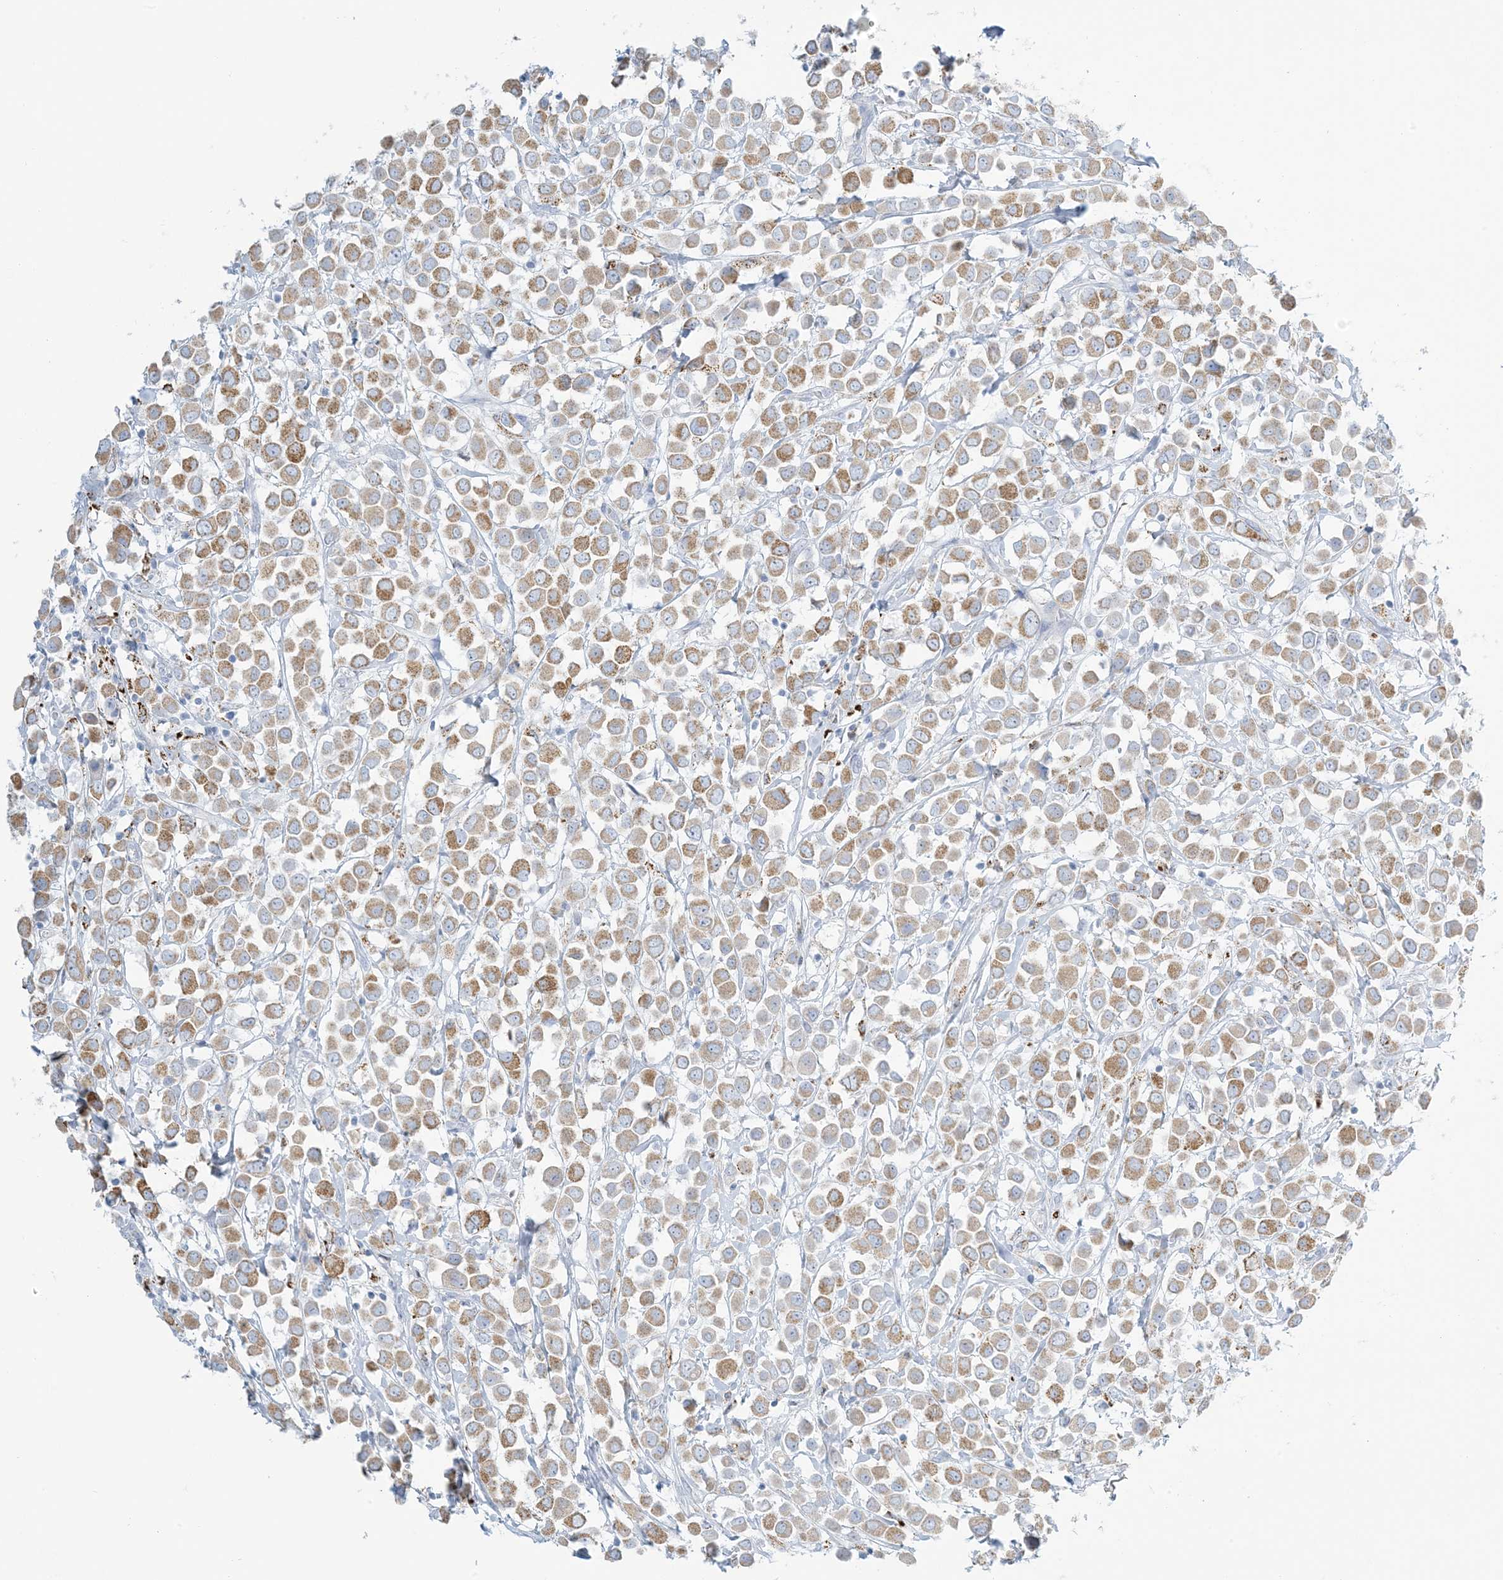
{"staining": {"intensity": "moderate", "quantity": ">75%", "location": "cytoplasmic/membranous"}, "tissue": "breast cancer", "cell_type": "Tumor cells", "image_type": "cancer", "snomed": [{"axis": "morphology", "description": "Duct carcinoma"}, {"axis": "topography", "description": "Breast"}], "caption": "A micrograph of breast cancer (invasive ductal carcinoma) stained for a protein shows moderate cytoplasmic/membranous brown staining in tumor cells.", "gene": "ZDHHC4", "patient": {"sex": "female", "age": 61}}